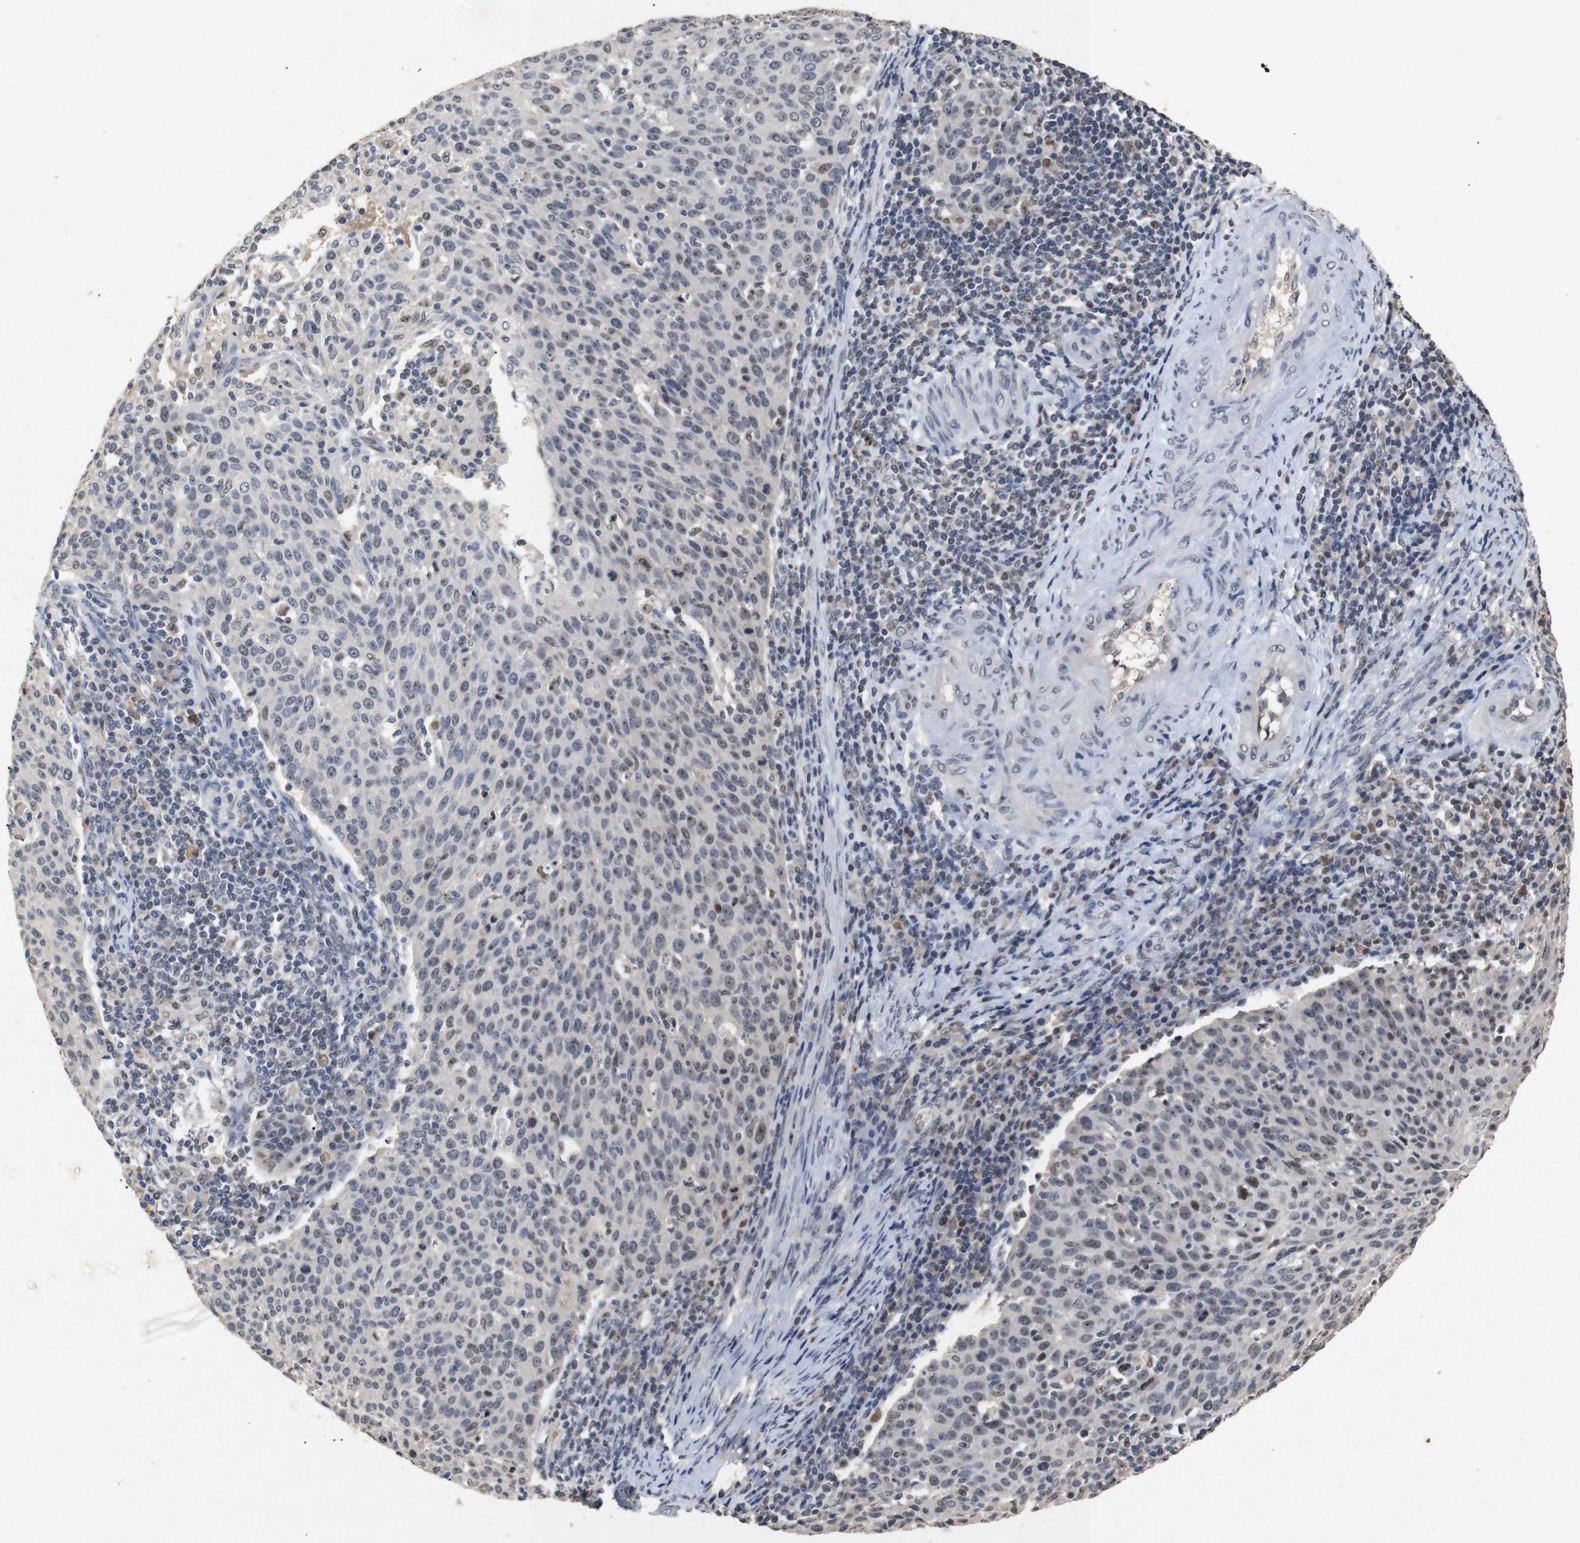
{"staining": {"intensity": "moderate", "quantity": "25%-75%", "location": "nuclear"}, "tissue": "cervical cancer", "cell_type": "Tumor cells", "image_type": "cancer", "snomed": [{"axis": "morphology", "description": "Squamous cell carcinoma, NOS"}, {"axis": "topography", "description": "Cervix"}], "caption": "Cervical cancer stained with immunohistochemistry displays moderate nuclear positivity in approximately 25%-75% of tumor cells. (DAB = brown stain, brightfield microscopy at high magnification).", "gene": "PARN", "patient": {"sex": "female", "age": 38}}